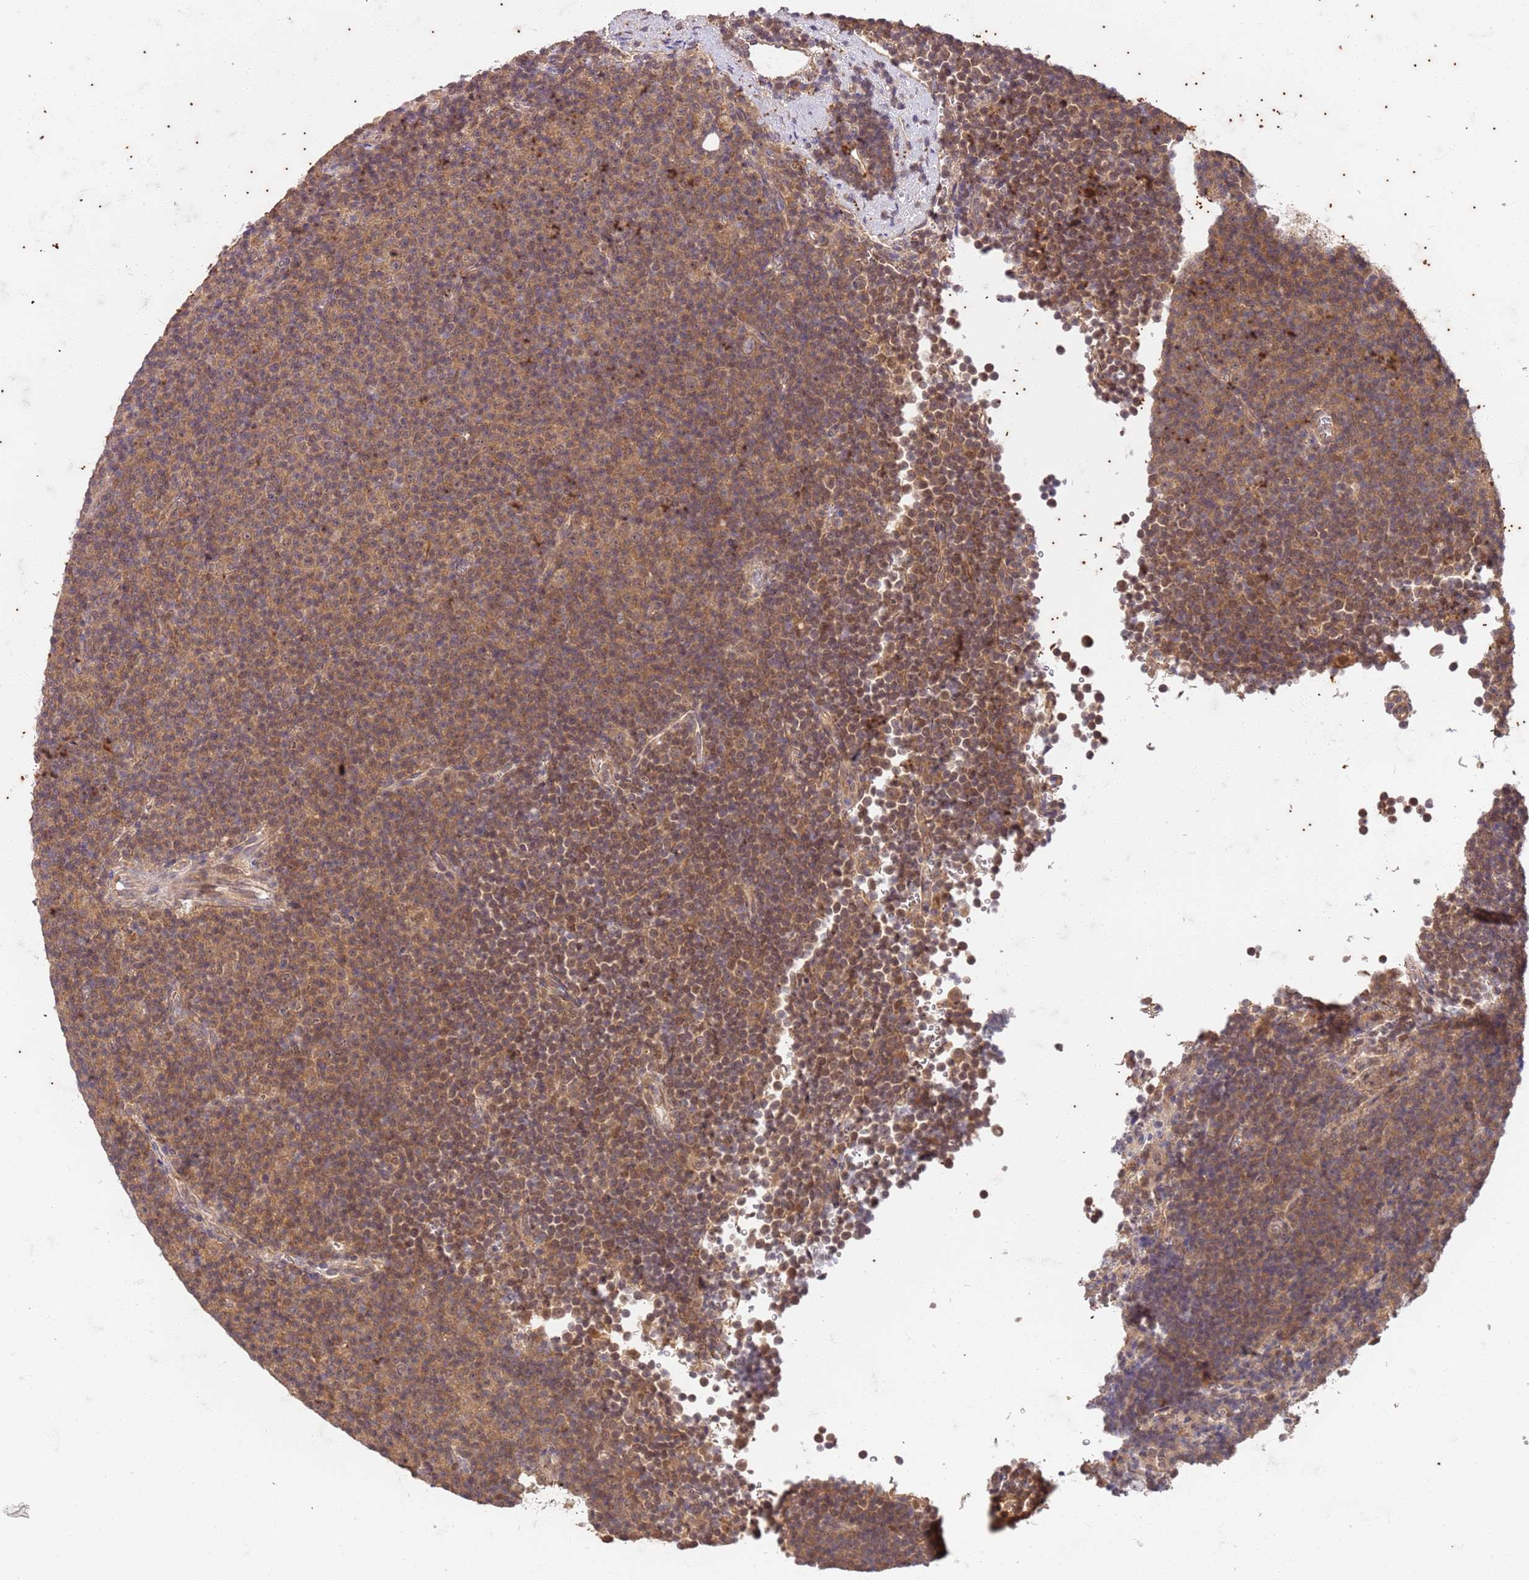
{"staining": {"intensity": "moderate", "quantity": "25%-75%", "location": "cytoplasmic/membranous,nuclear"}, "tissue": "lymphoma", "cell_type": "Tumor cells", "image_type": "cancer", "snomed": [{"axis": "morphology", "description": "Malignant lymphoma, non-Hodgkin's type, Low grade"}, {"axis": "topography", "description": "Lymph node"}], "caption": "There is medium levels of moderate cytoplasmic/membranous and nuclear staining in tumor cells of lymphoma, as demonstrated by immunohistochemical staining (brown color).", "gene": "UBE3A", "patient": {"sex": "female", "age": 67}}